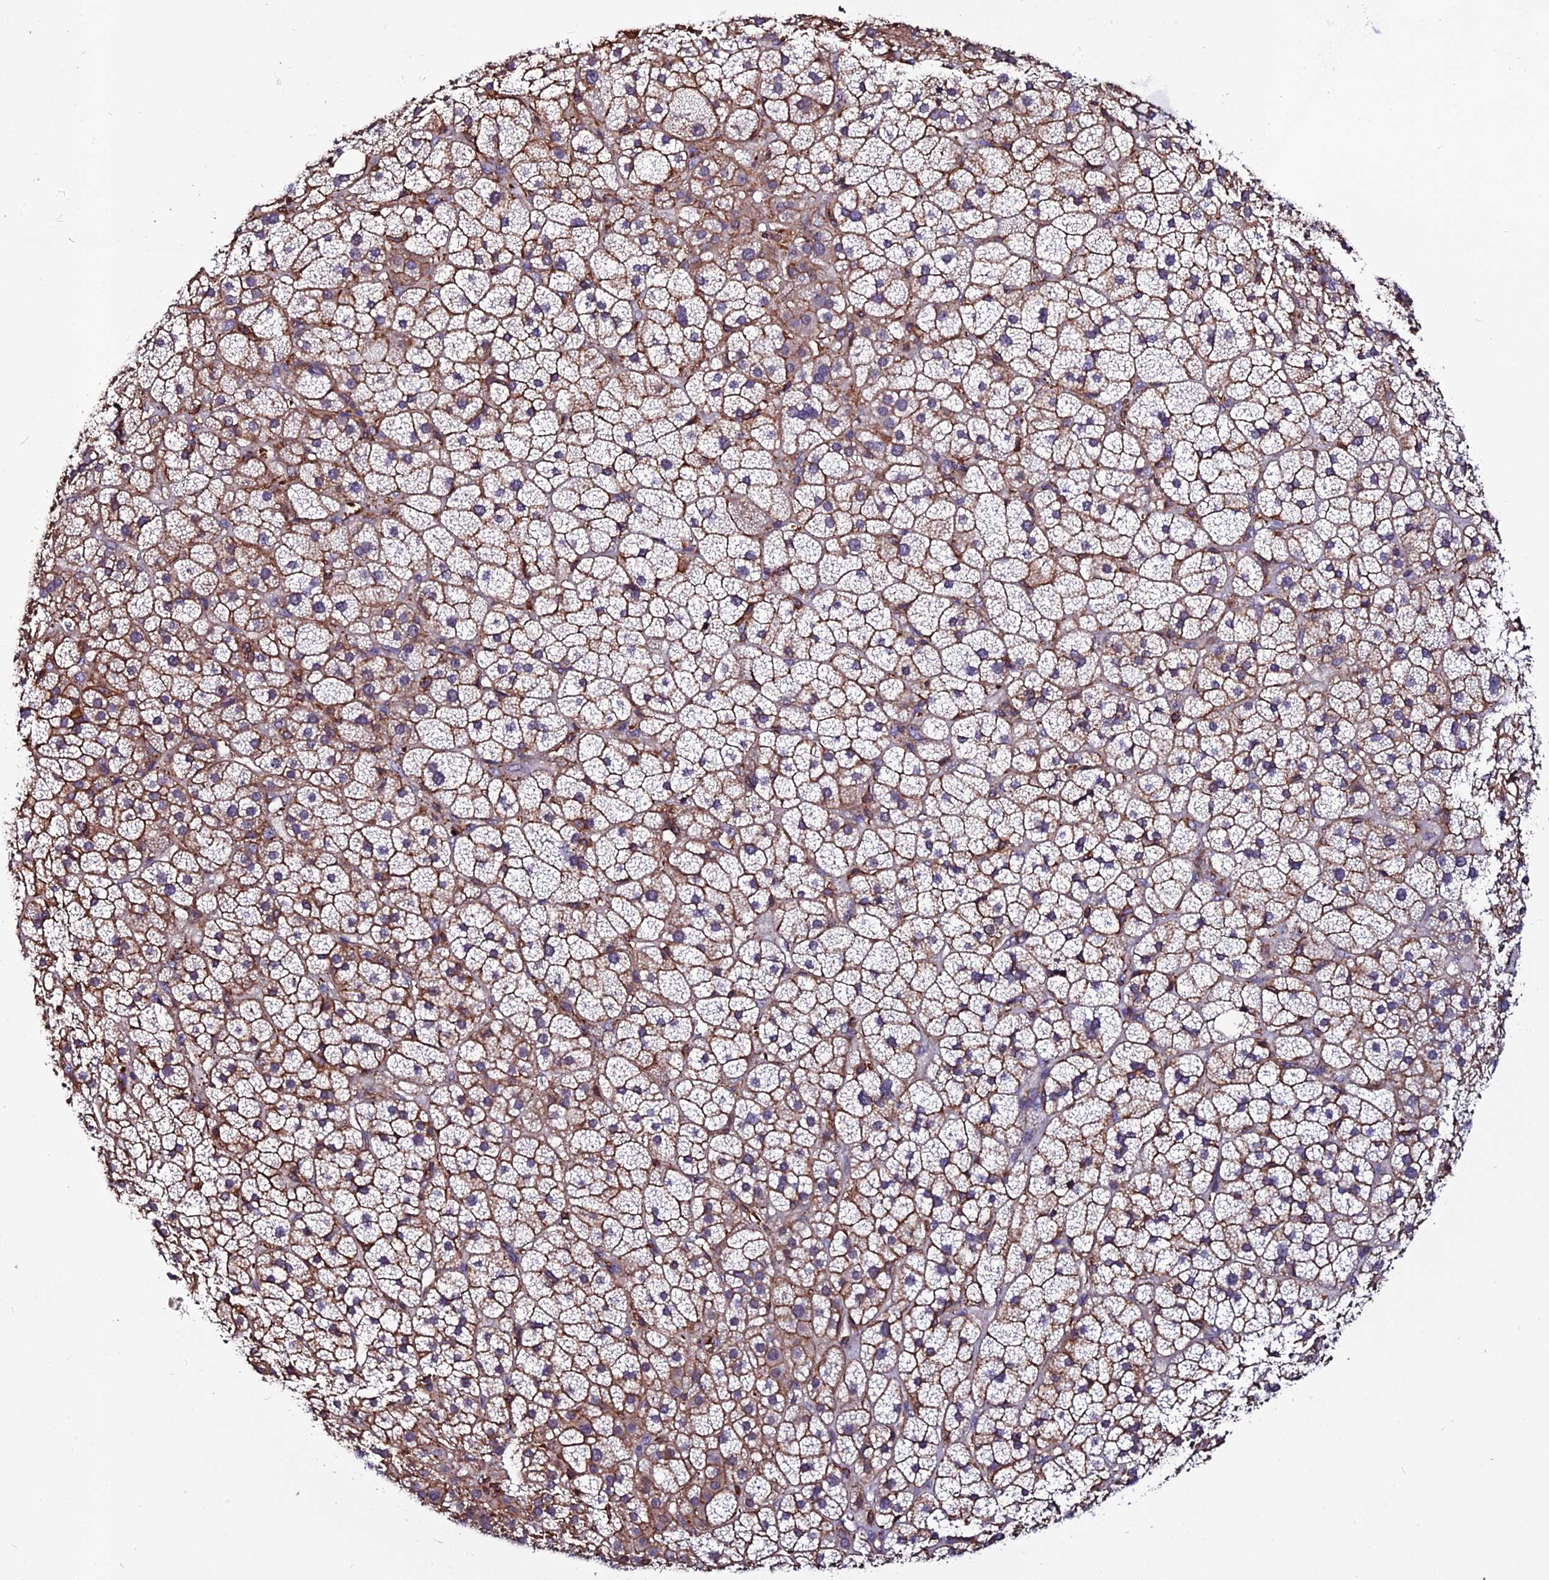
{"staining": {"intensity": "moderate", "quantity": ">75%", "location": "cytoplasmic/membranous"}, "tissue": "adrenal gland", "cell_type": "Glandular cells", "image_type": "normal", "snomed": [{"axis": "morphology", "description": "Normal tissue, NOS"}, {"axis": "topography", "description": "Adrenal gland"}], "caption": "An immunohistochemistry photomicrograph of unremarkable tissue is shown. Protein staining in brown highlights moderate cytoplasmic/membranous positivity in adrenal gland within glandular cells.", "gene": "USP17L10", "patient": {"sex": "female", "age": 70}}